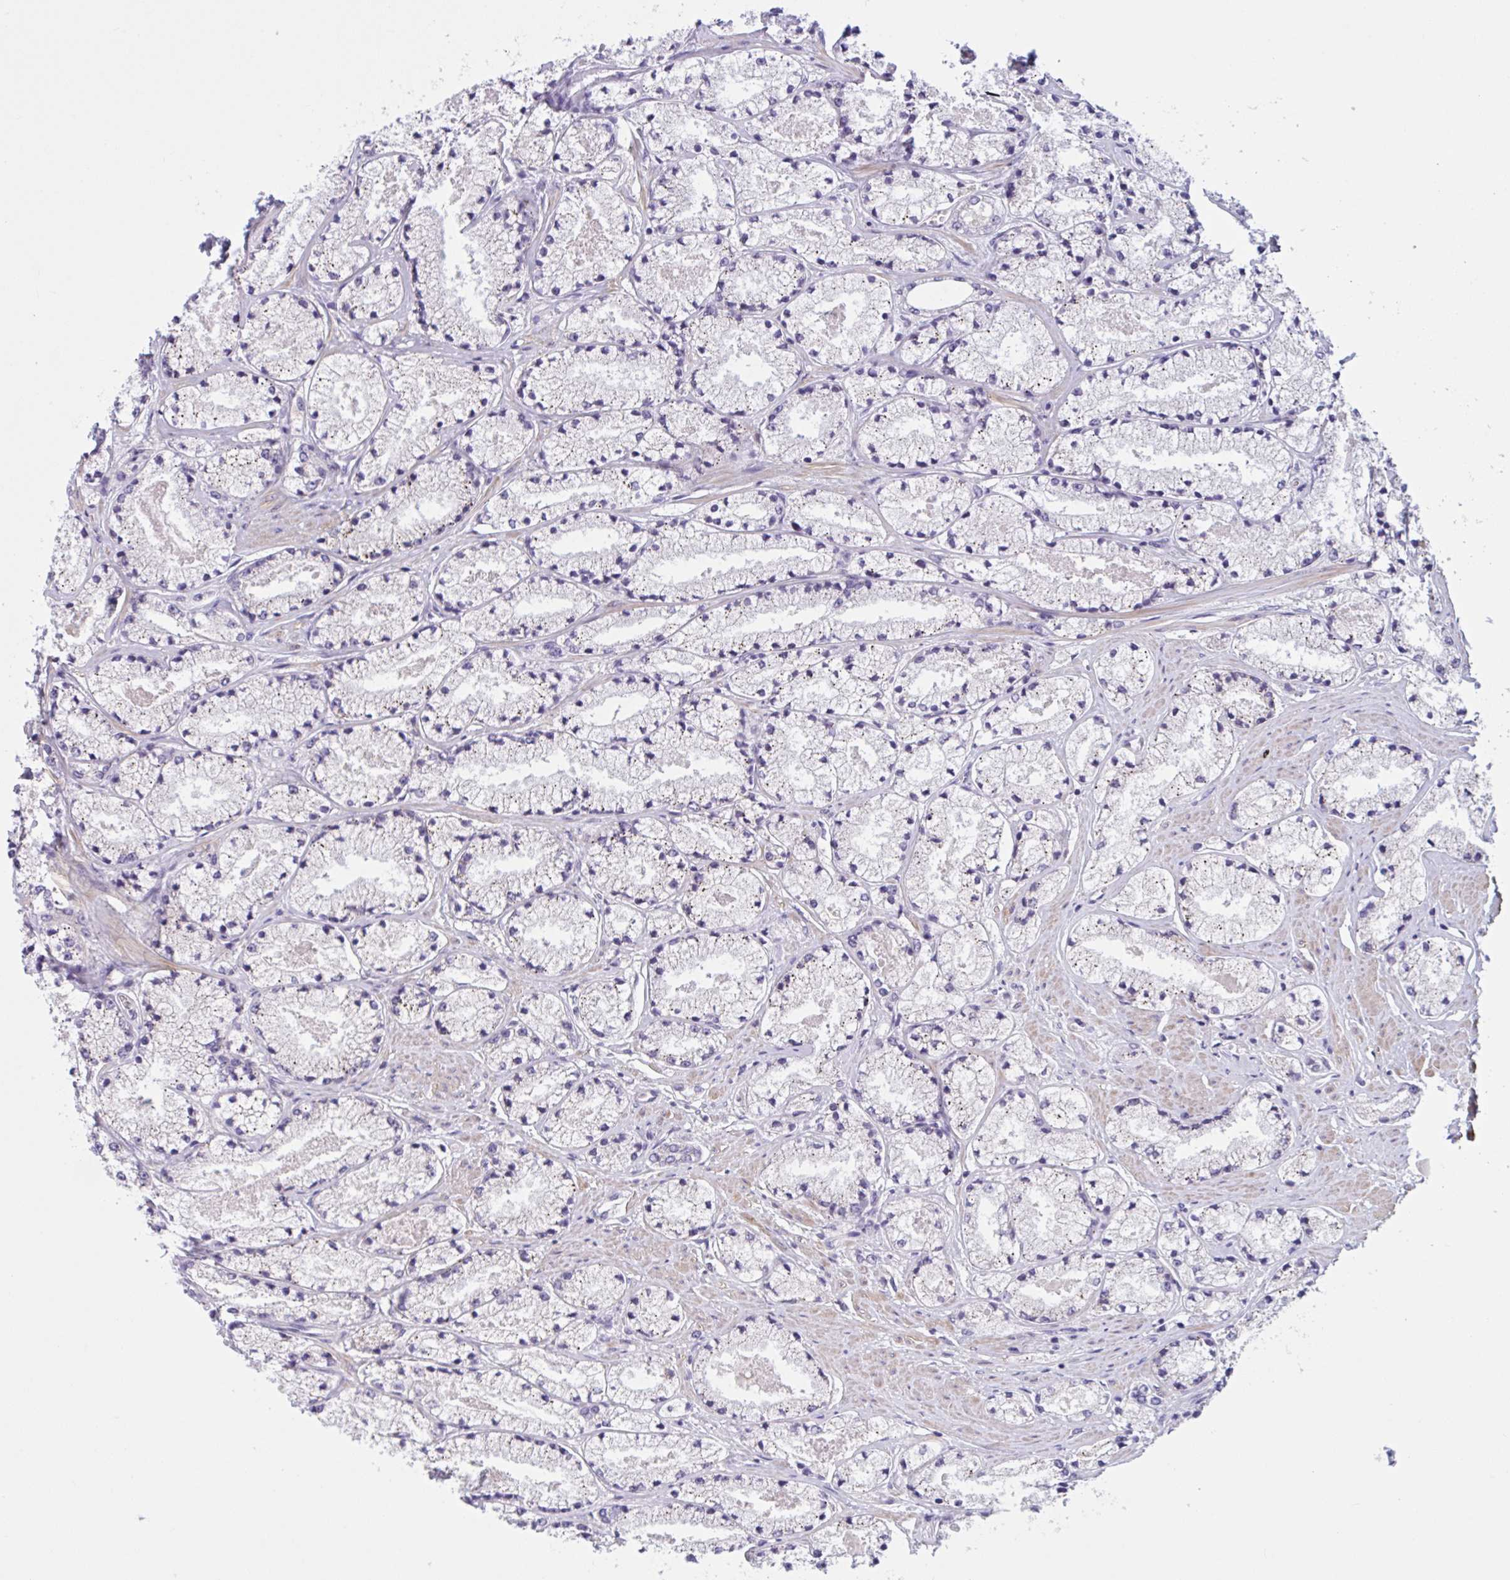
{"staining": {"intensity": "negative", "quantity": "none", "location": "none"}, "tissue": "prostate cancer", "cell_type": "Tumor cells", "image_type": "cancer", "snomed": [{"axis": "morphology", "description": "Adenocarcinoma, High grade"}, {"axis": "topography", "description": "Prostate"}], "caption": "Tumor cells are negative for protein expression in human prostate cancer (high-grade adenocarcinoma).", "gene": "WNT9B", "patient": {"sex": "male", "age": 63}}